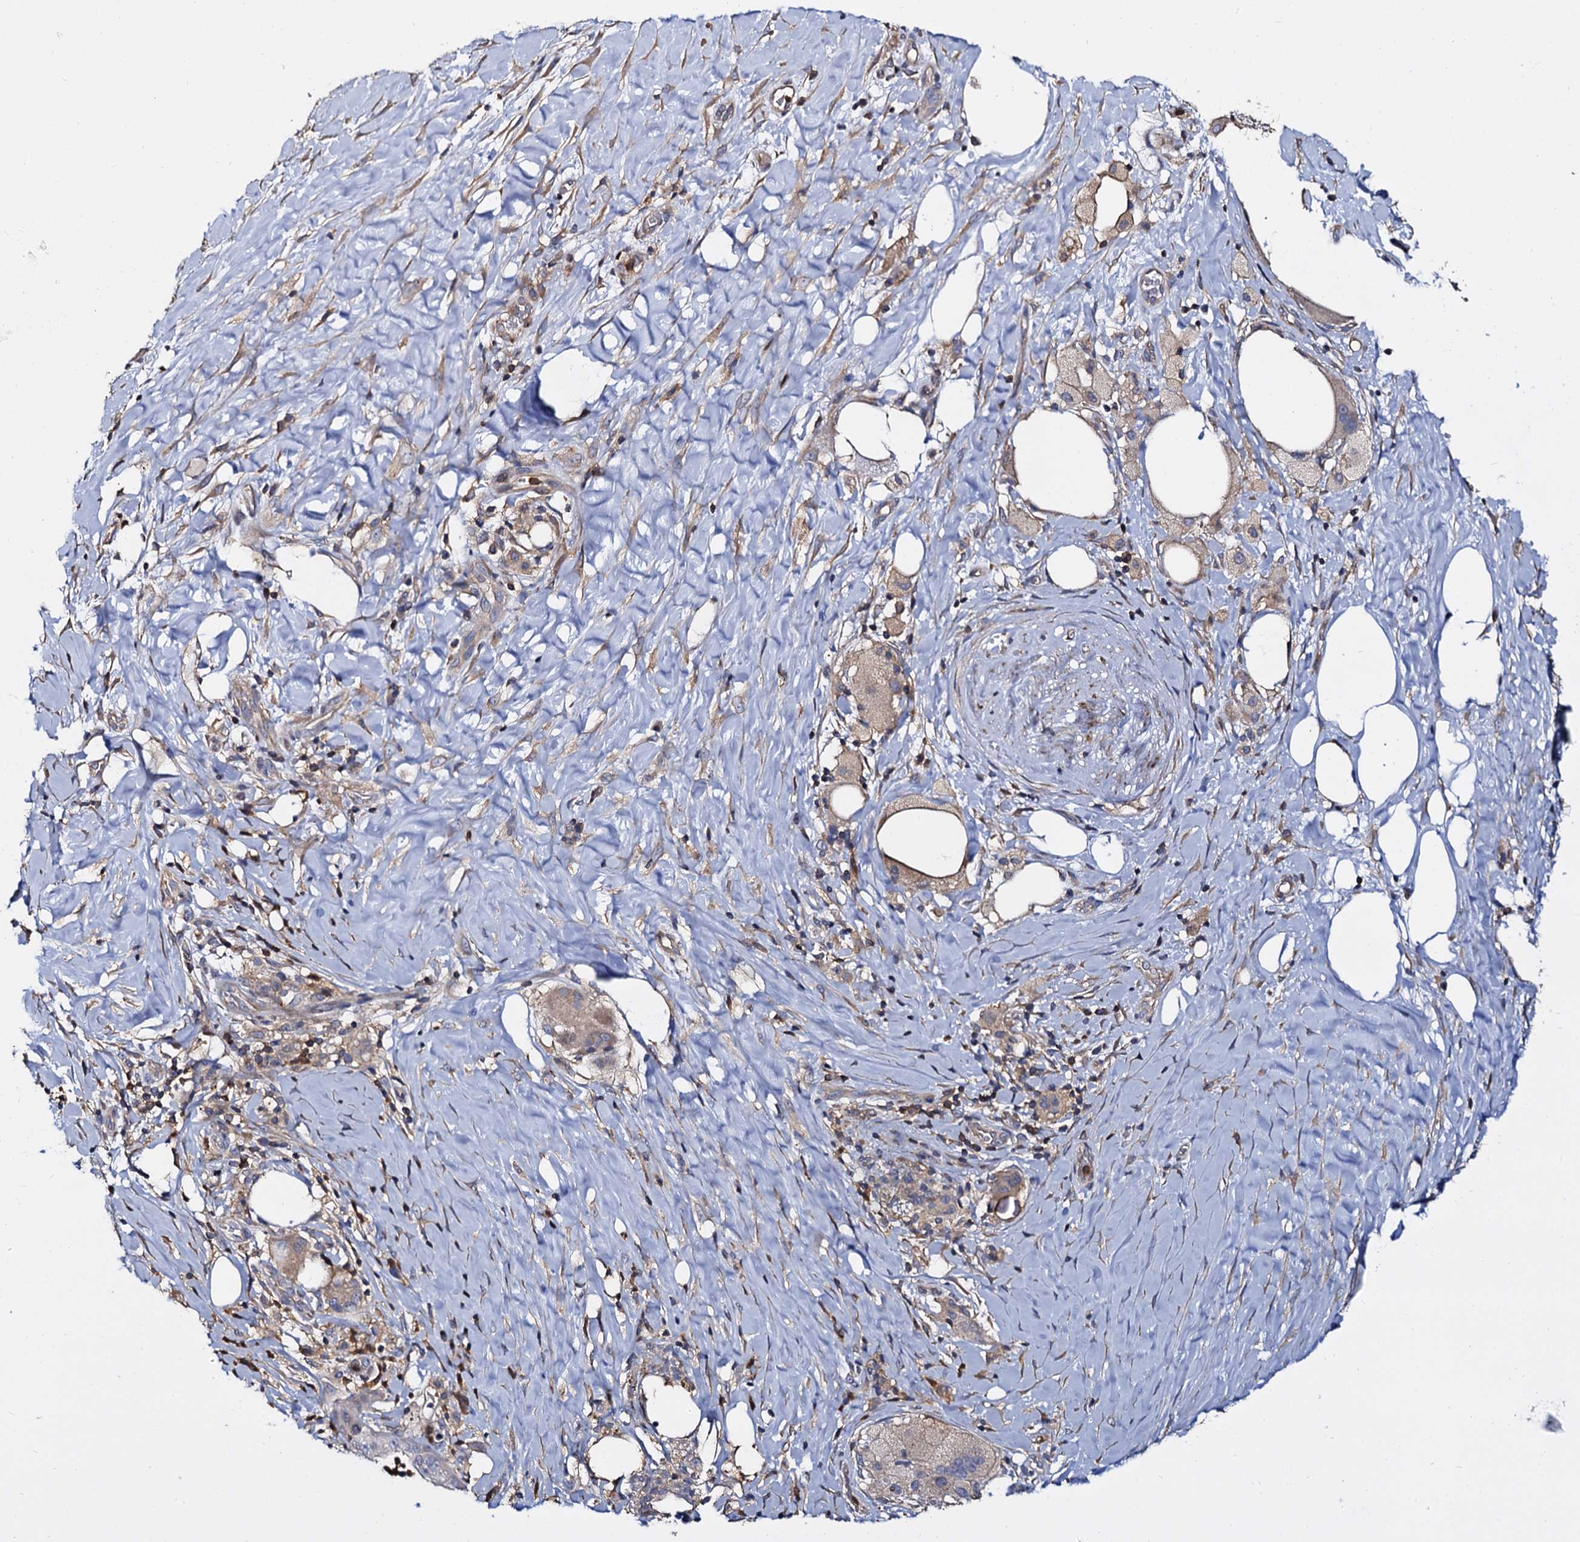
{"staining": {"intensity": "weak", "quantity": "<25%", "location": "cytoplasmic/membranous"}, "tissue": "pancreatic cancer", "cell_type": "Tumor cells", "image_type": "cancer", "snomed": [{"axis": "morphology", "description": "Adenocarcinoma, NOS"}, {"axis": "topography", "description": "Pancreas"}], "caption": "An image of human pancreatic adenocarcinoma is negative for staining in tumor cells.", "gene": "ANKRD13A", "patient": {"sex": "male", "age": 58}}